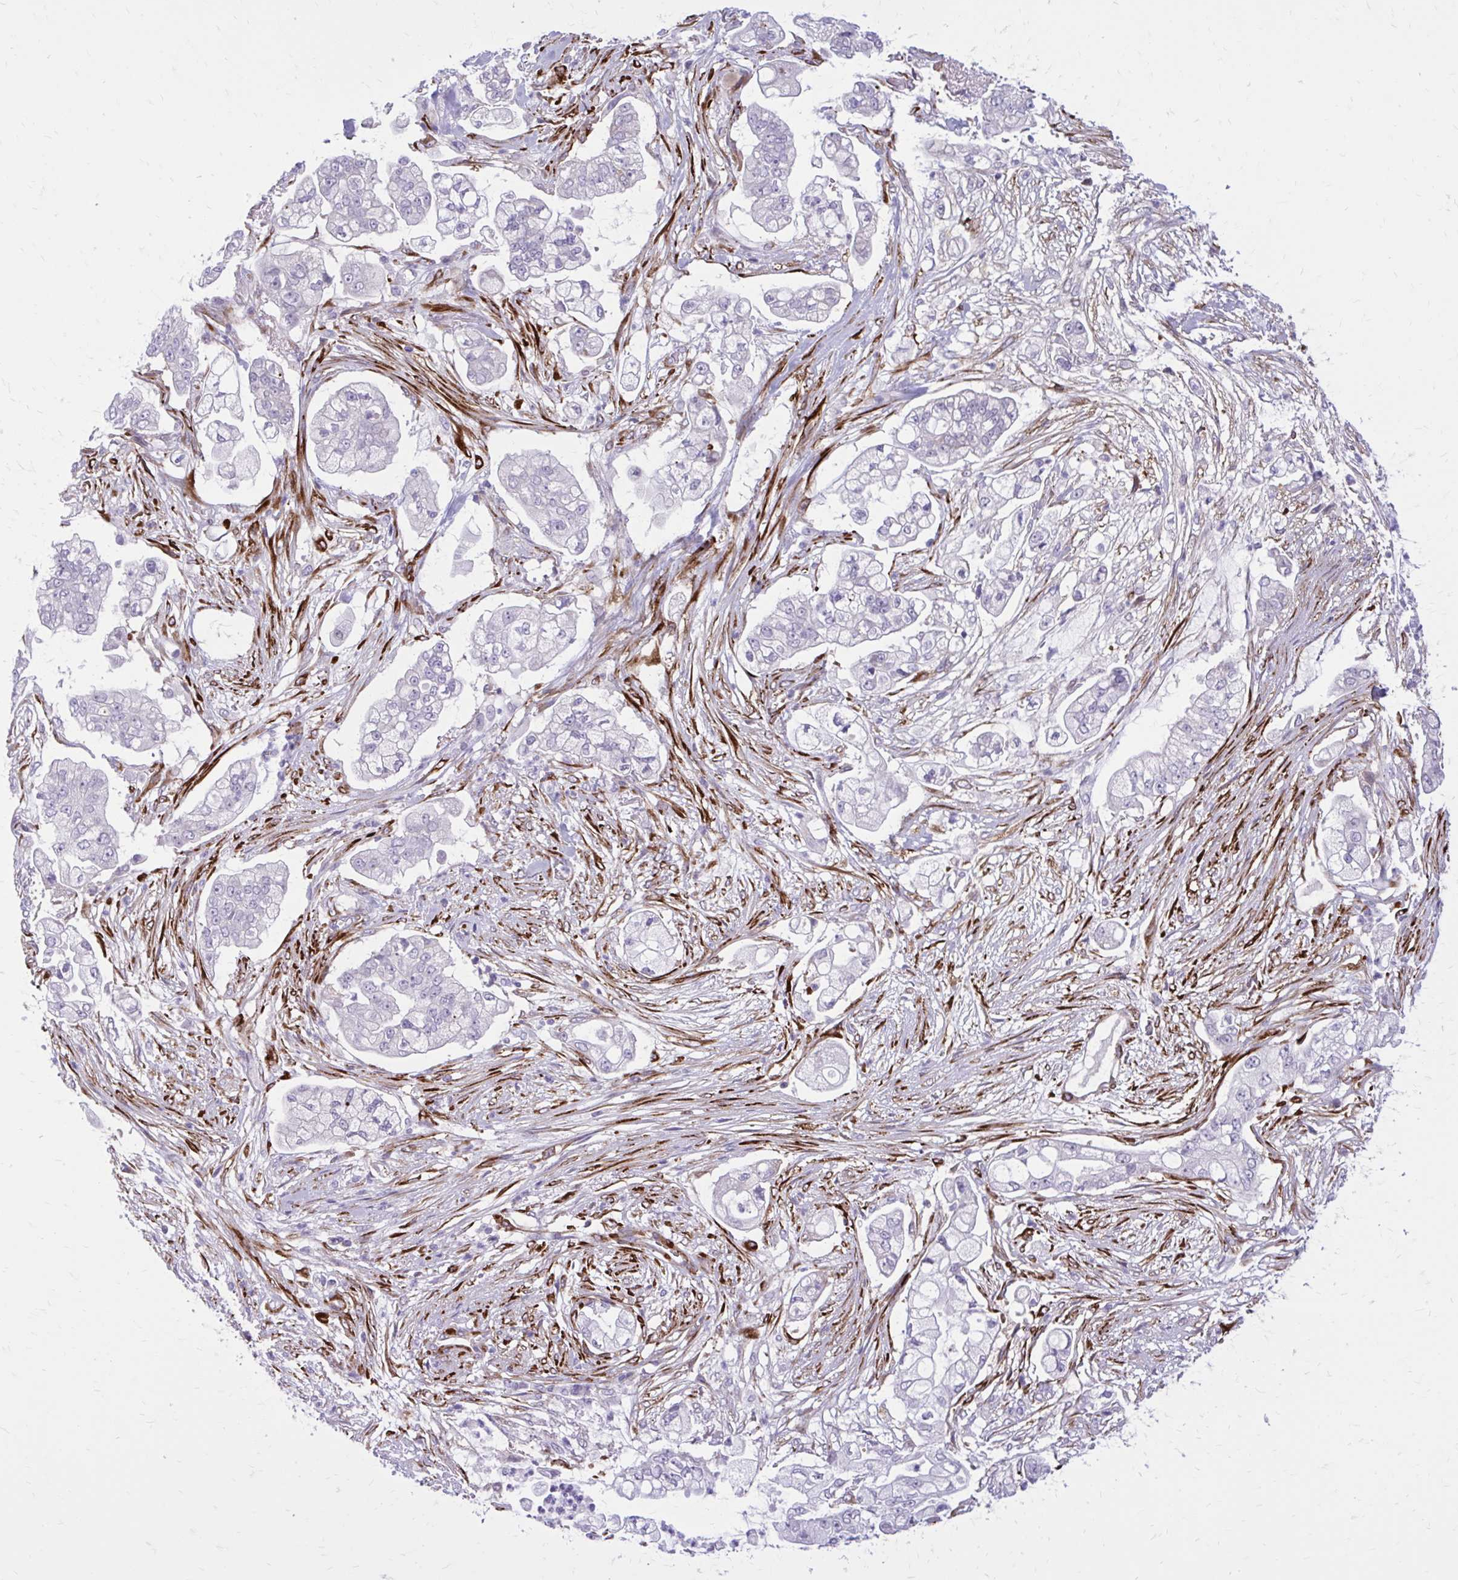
{"staining": {"intensity": "negative", "quantity": "none", "location": "none"}, "tissue": "pancreatic cancer", "cell_type": "Tumor cells", "image_type": "cancer", "snomed": [{"axis": "morphology", "description": "Adenocarcinoma, NOS"}, {"axis": "topography", "description": "Pancreas"}], "caption": "Immunohistochemistry (IHC) photomicrograph of human pancreatic cancer stained for a protein (brown), which demonstrates no positivity in tumor cells.", "gene": "BEND5", "patient": {"sex": "female", "age": 69}}